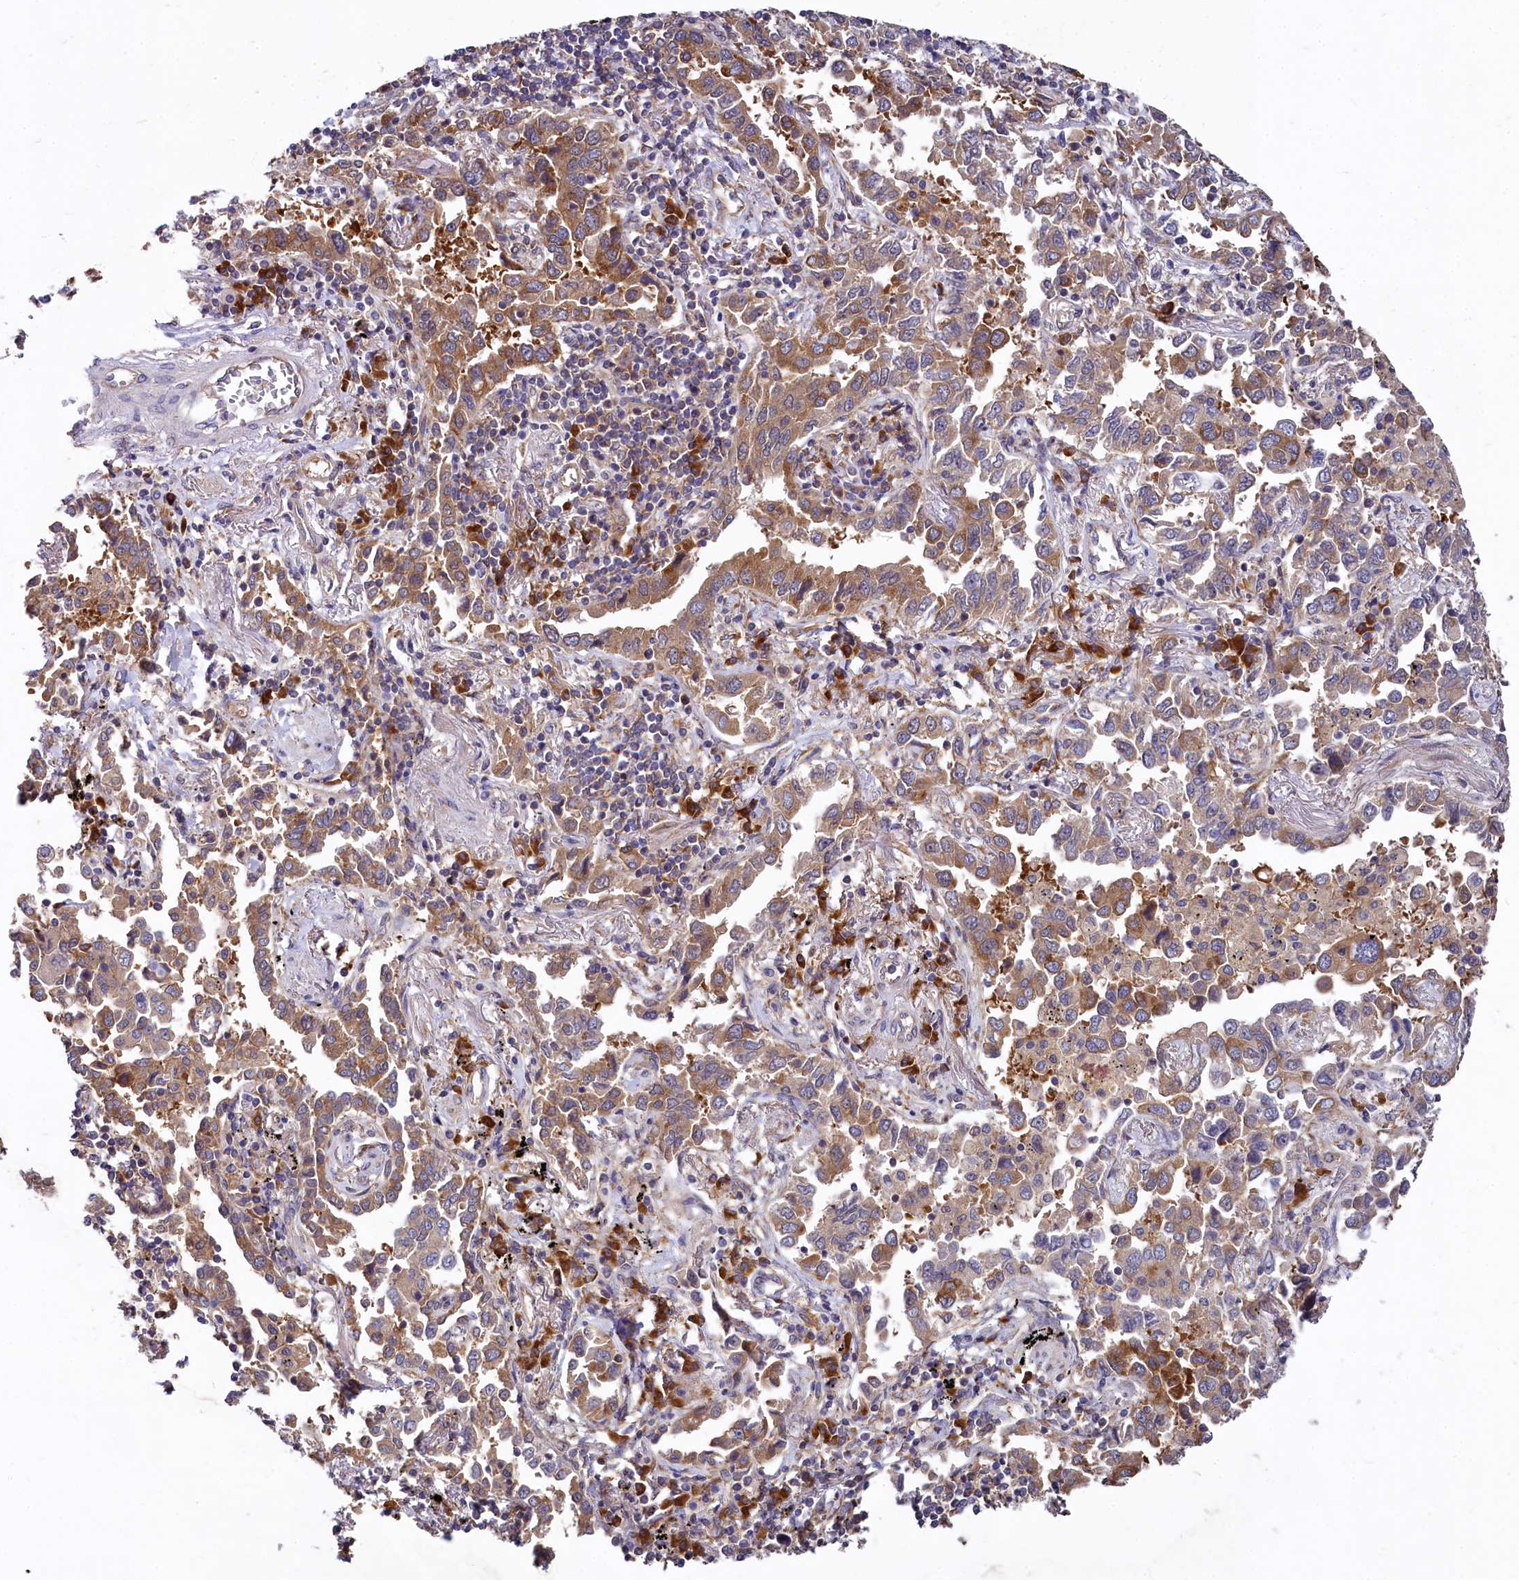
{"staining": {"intensity": "moderate", "quantity": ">75%", "location": "cytoplasmic/membranous"}, "tissue": "lung cancer", "cell_type": "Tumor cells", "image_type": "cancer", "snomed": [{"axis": "morphology", "description": "Adenocarcinoma, NOS"}, {"axis": "topography", "description": "Lung"}], "caption": "Immunohistochemical staining of human adenocarcinoma (lung) demonstrates medium levels of moderate cytoplasmic/membranous positivity in approximately >75% of tumor cells. (Brightfield microscopy of DAB IHC at high magnification).", "gene": "EIF2B2", "patient": {"sex": "male", "age": 67}}